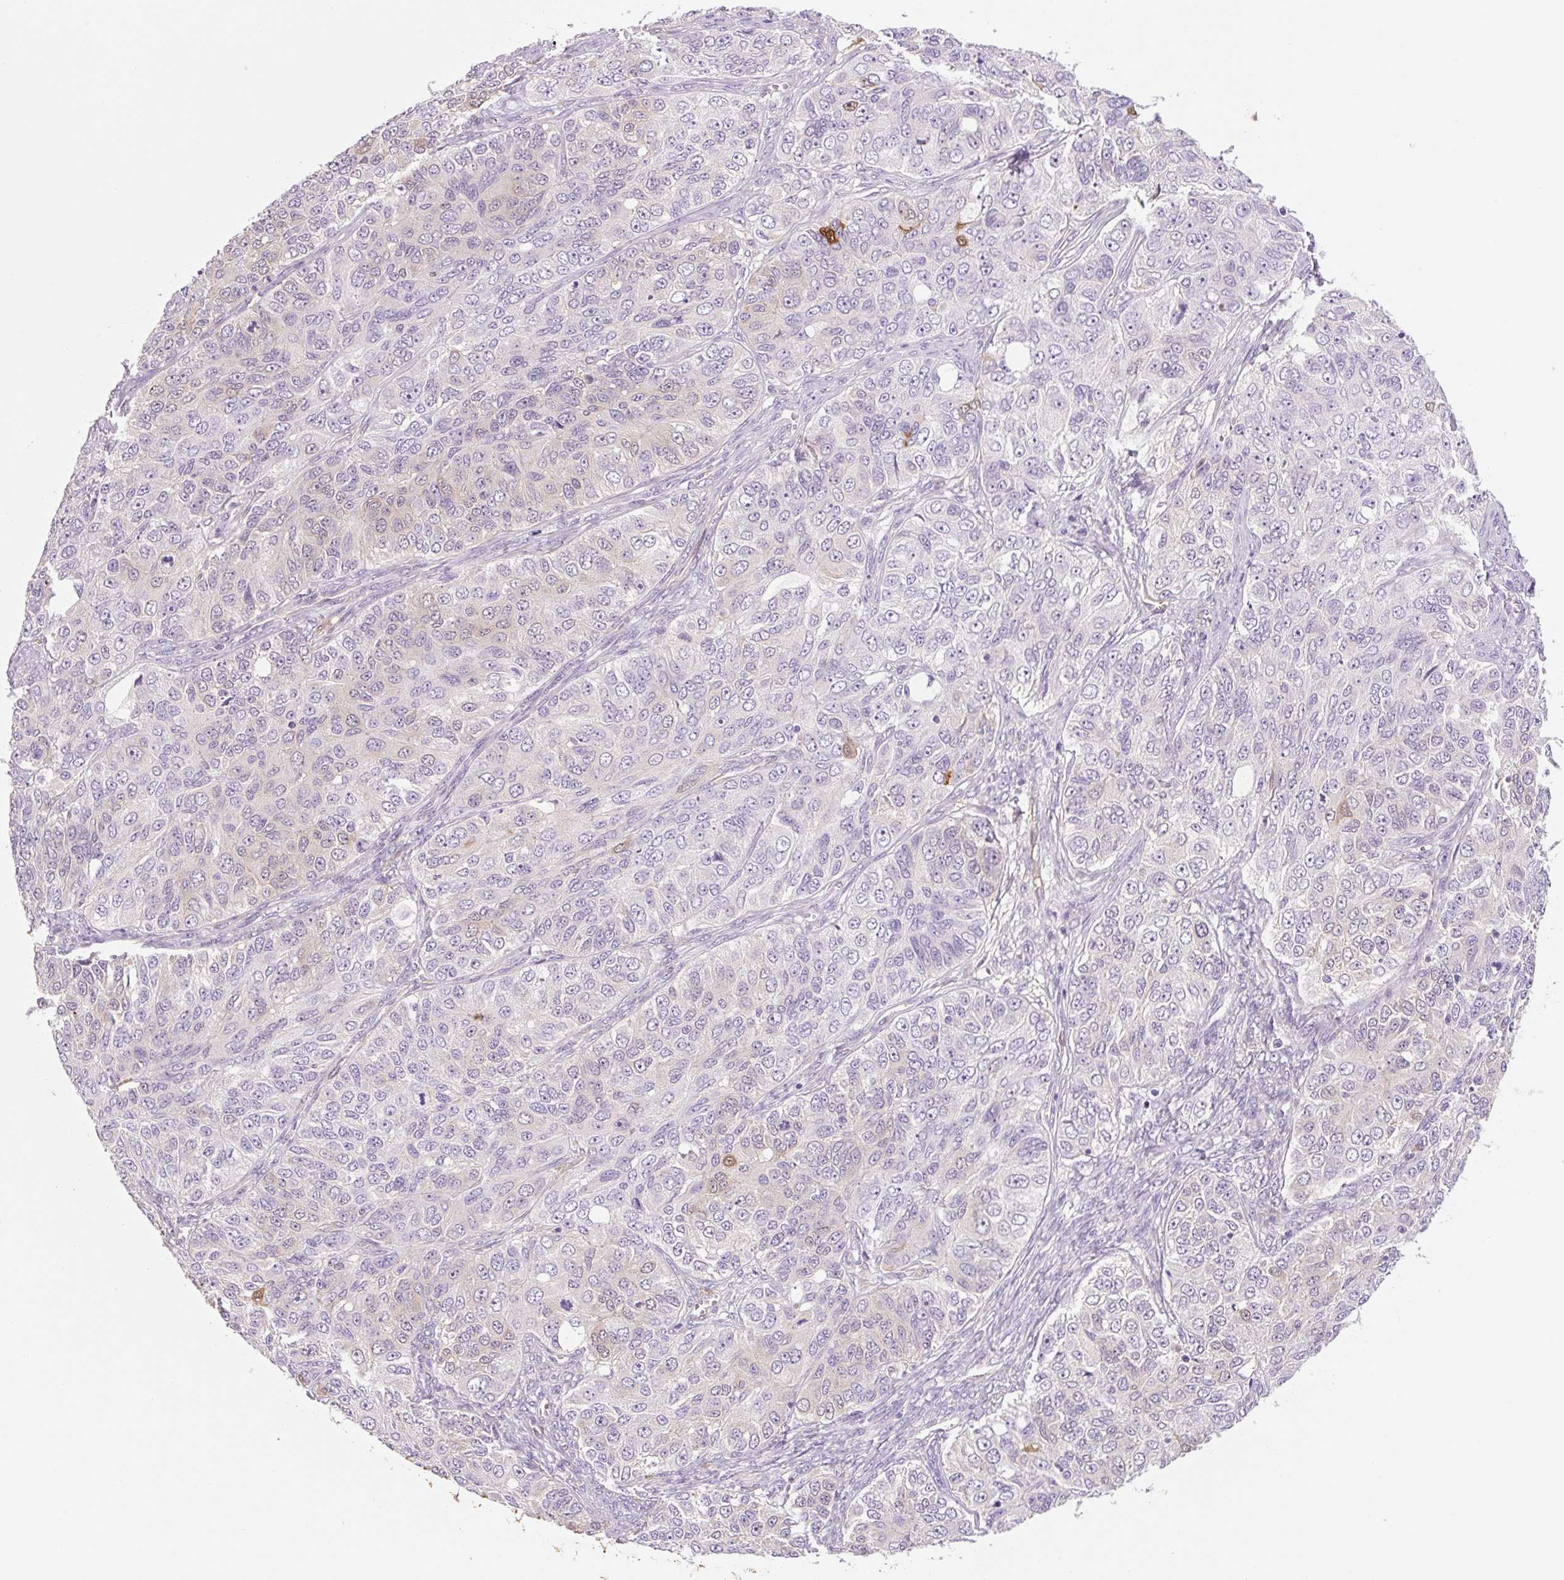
{"staining": {"intensity": "weak", "quantity": "<25%", "location": "cytoplasmic/membranous"}, "tissue": "ovarian cancer", "cell_type": "Tumor cells", "image_type": "cancer", "snomed": [{"axis": "morphology", "description": "Carcinoma, endometroid"}, {"axis": "topography", "description": "Ovary"}], "caption": "The immunohistochemistry (IHC) histopathology image has no significant positivity in tumor cells of ovarian cancer tissue.", "gene": "FABP5", "patient": {"sex": "female", "age": 51}}